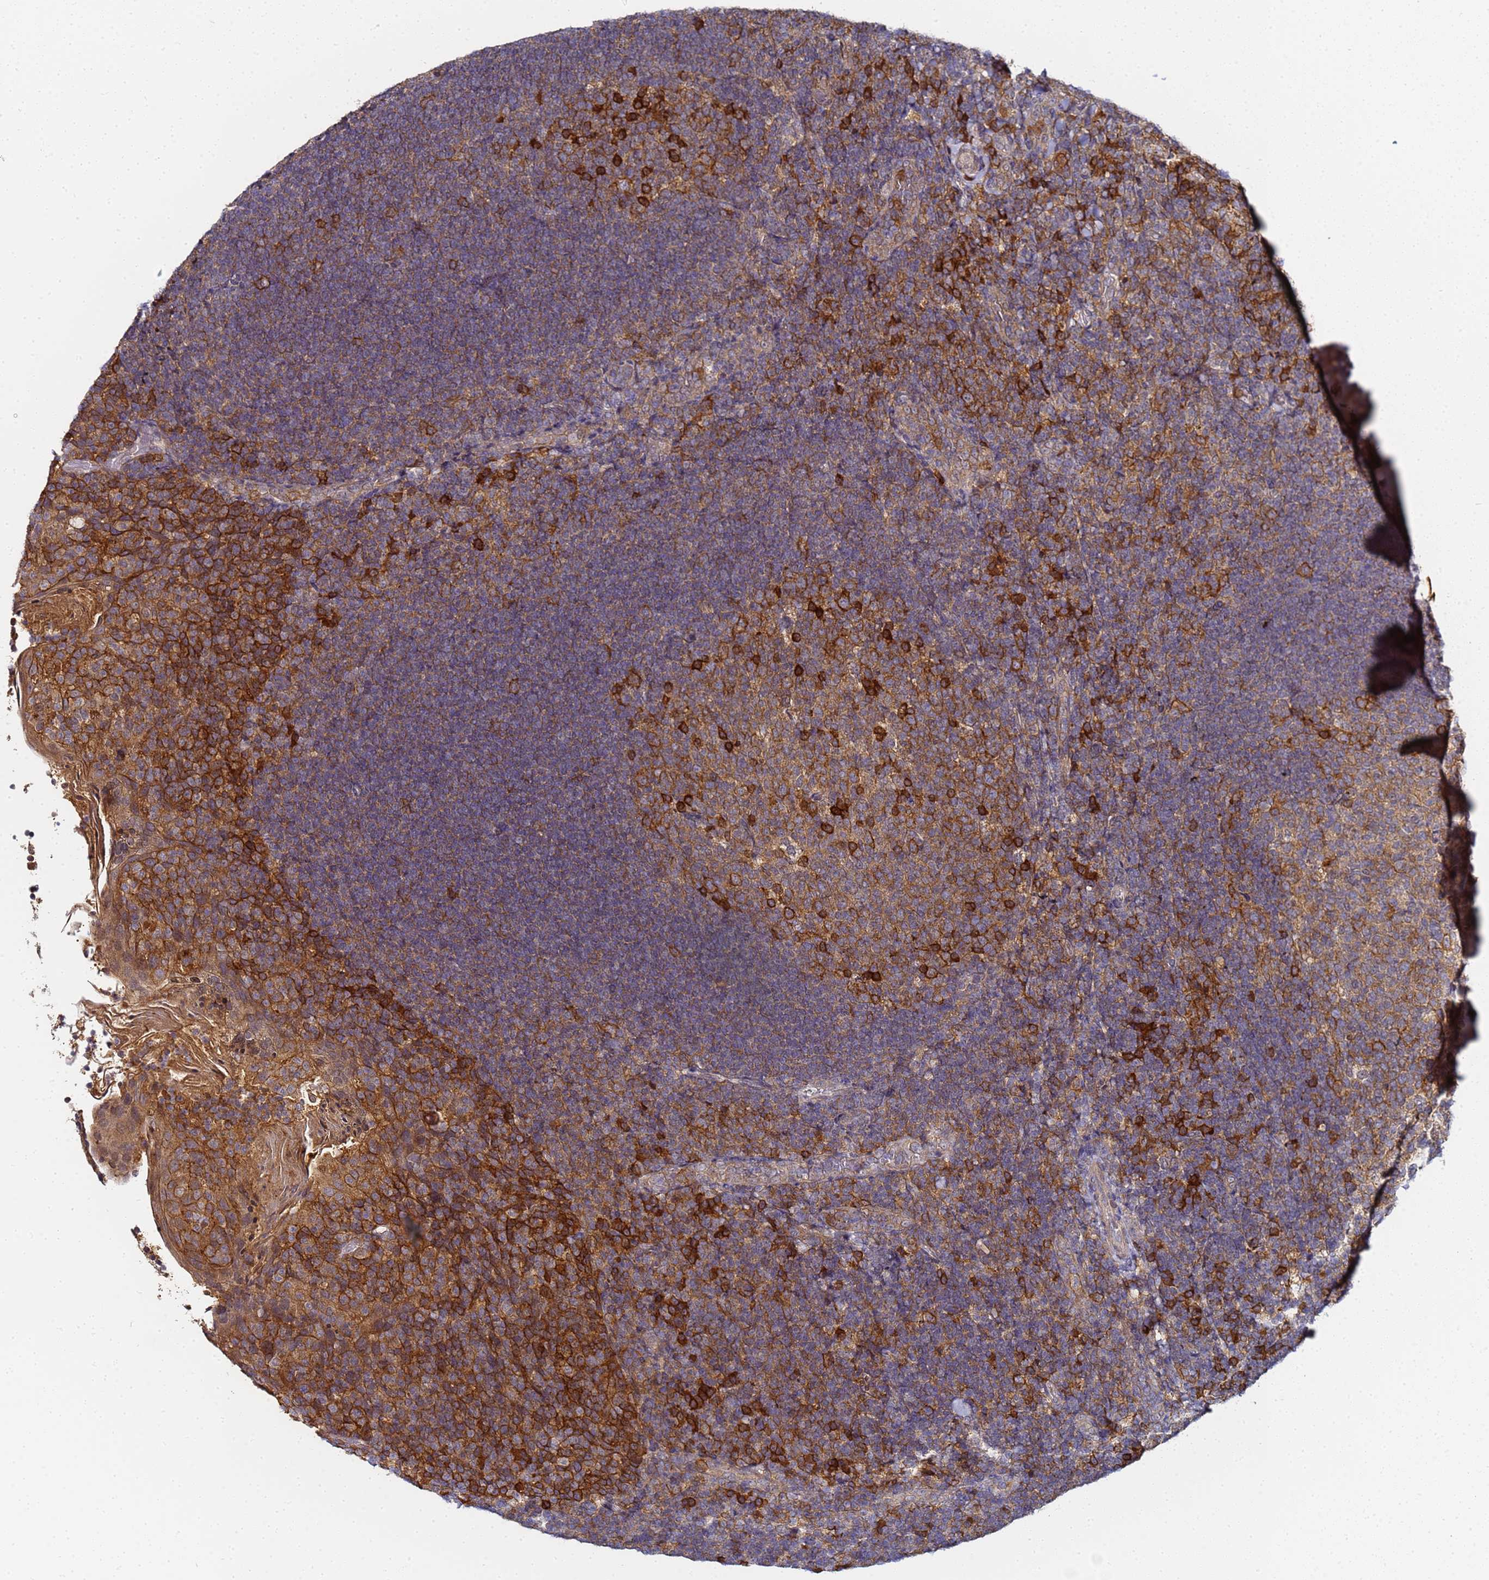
{"staining": {"intensity": "strong", "quantity": "<25%", "location": "cytoplasmic/membranous"}, "tissue": "tonsil", "cell_type": "Germinal center cells", "image_type": "normal", "snomed": [{"axis": "morphology", "description": "Normal tissue, NOS"}, {"axis": "topography", "description": "Tonsil"}], "caption": "Protein analysis of normal tonsil reveals strong cytoplasmic/membranous expression in approximately <25% of germinal center cells. The staining was performed using DAB (3,3'-diaminobenzidine) to visualize the protein expression in brown, while the nuclei were stained in blue with hematoxylin (Magnification: 20x).", "gene": "LRRC69", "patient": {"sex": "female", "age": 10}}